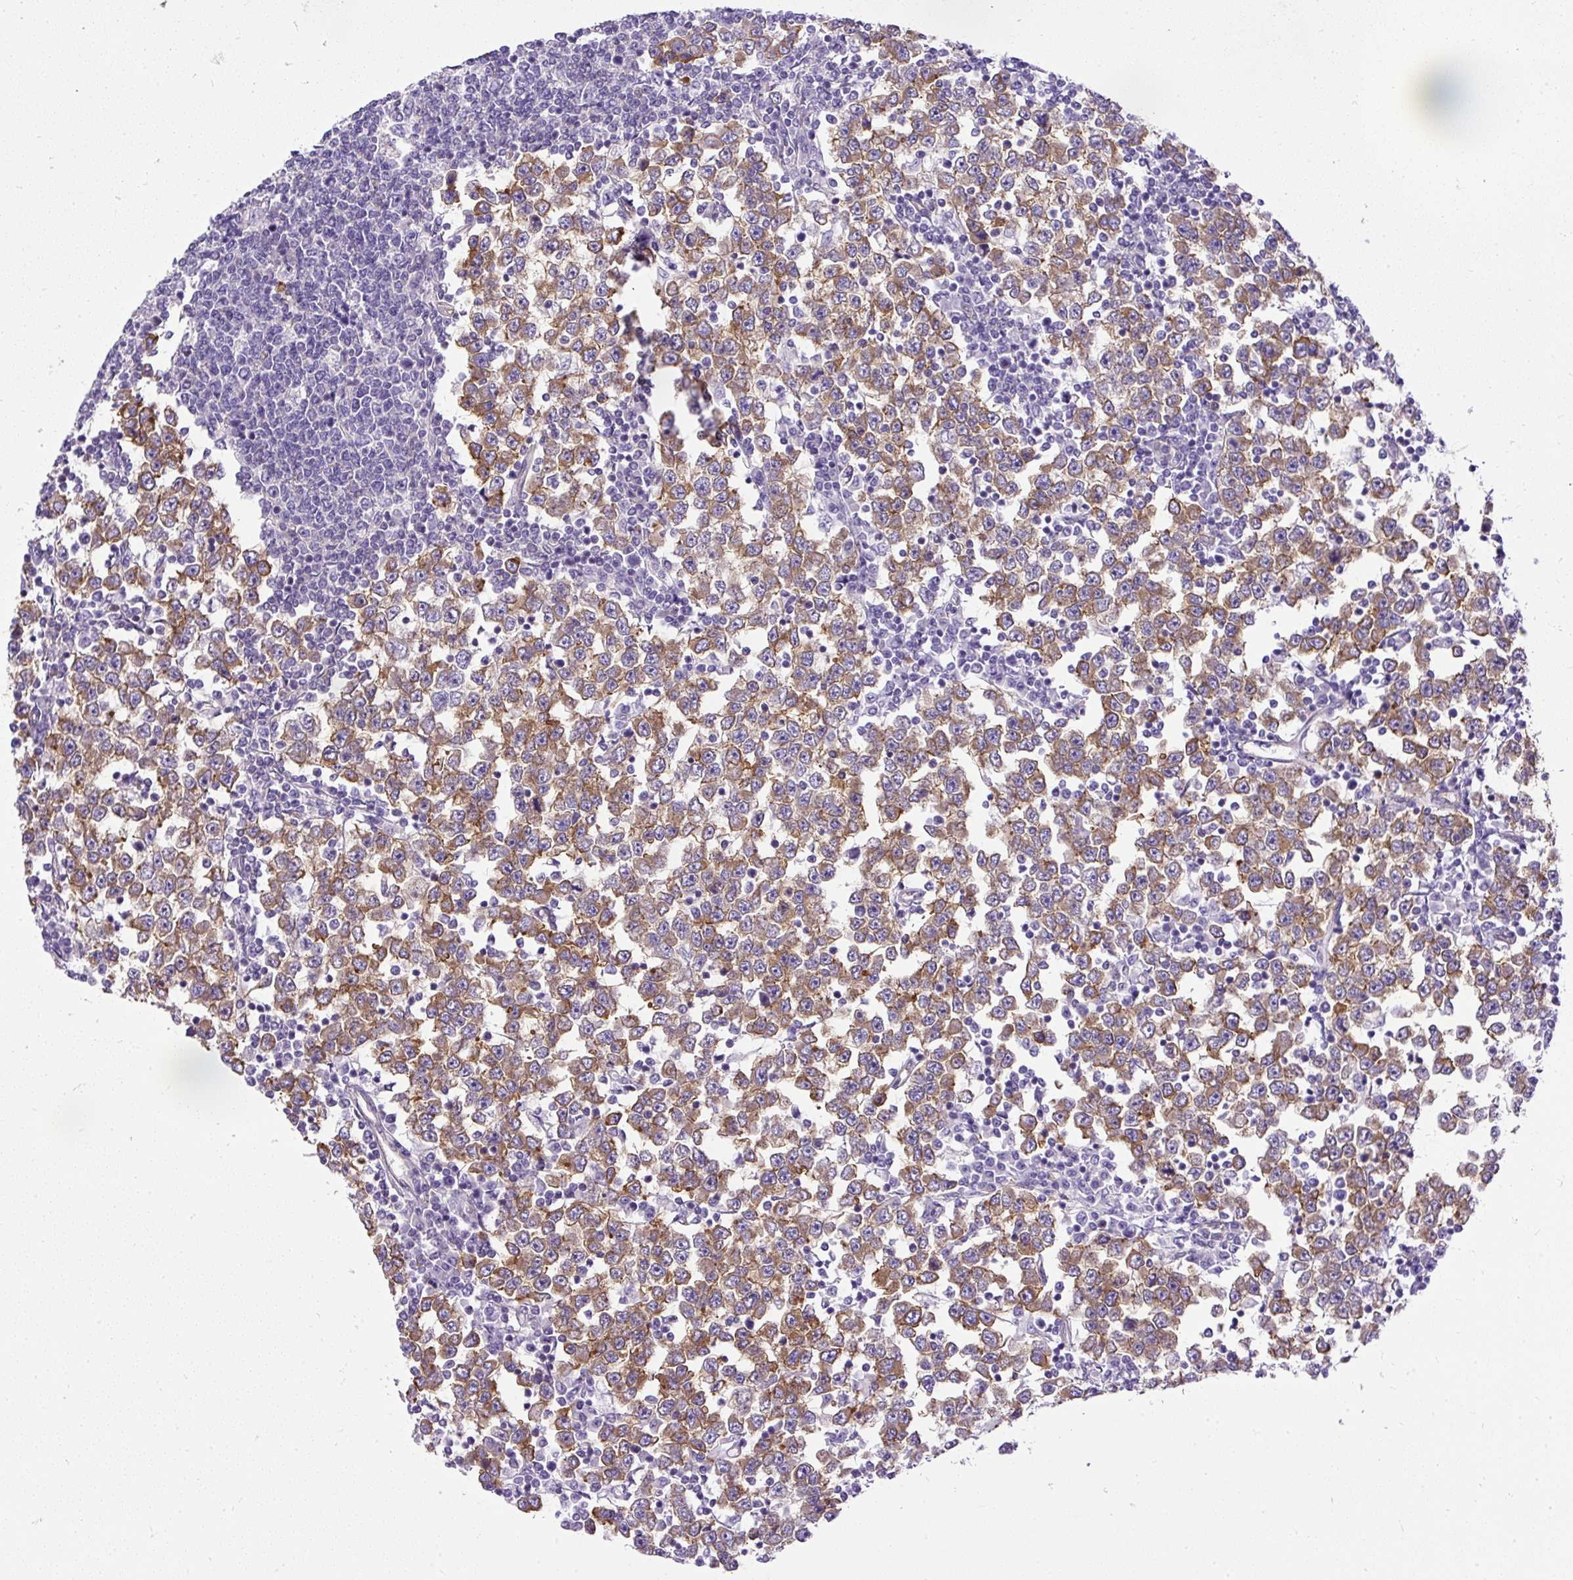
{"staining": {"intensity": "moderate", "quantity": ">75%", "location": "cytoplasmic/membranous"}, "tissue": "testis cancer", "cell_type": "Tumor cells", "image_type": "cancer", "snomed": [{"axis": "morphology", "description": "Seminoma, NOS"}, {"axis": "topography", "description": "Testis"}], "caption": "Protein analysis of seminoma (testis) tissue demonstrates moderate cytoplasmic/membranous staining in approximately >75% of tumor cells. Immunohistochemistry stains the protein of interest in brown and the nuclei are stained blue.", "gene": "MAP1S", "patient": {"sex": "male", "age": 65}}